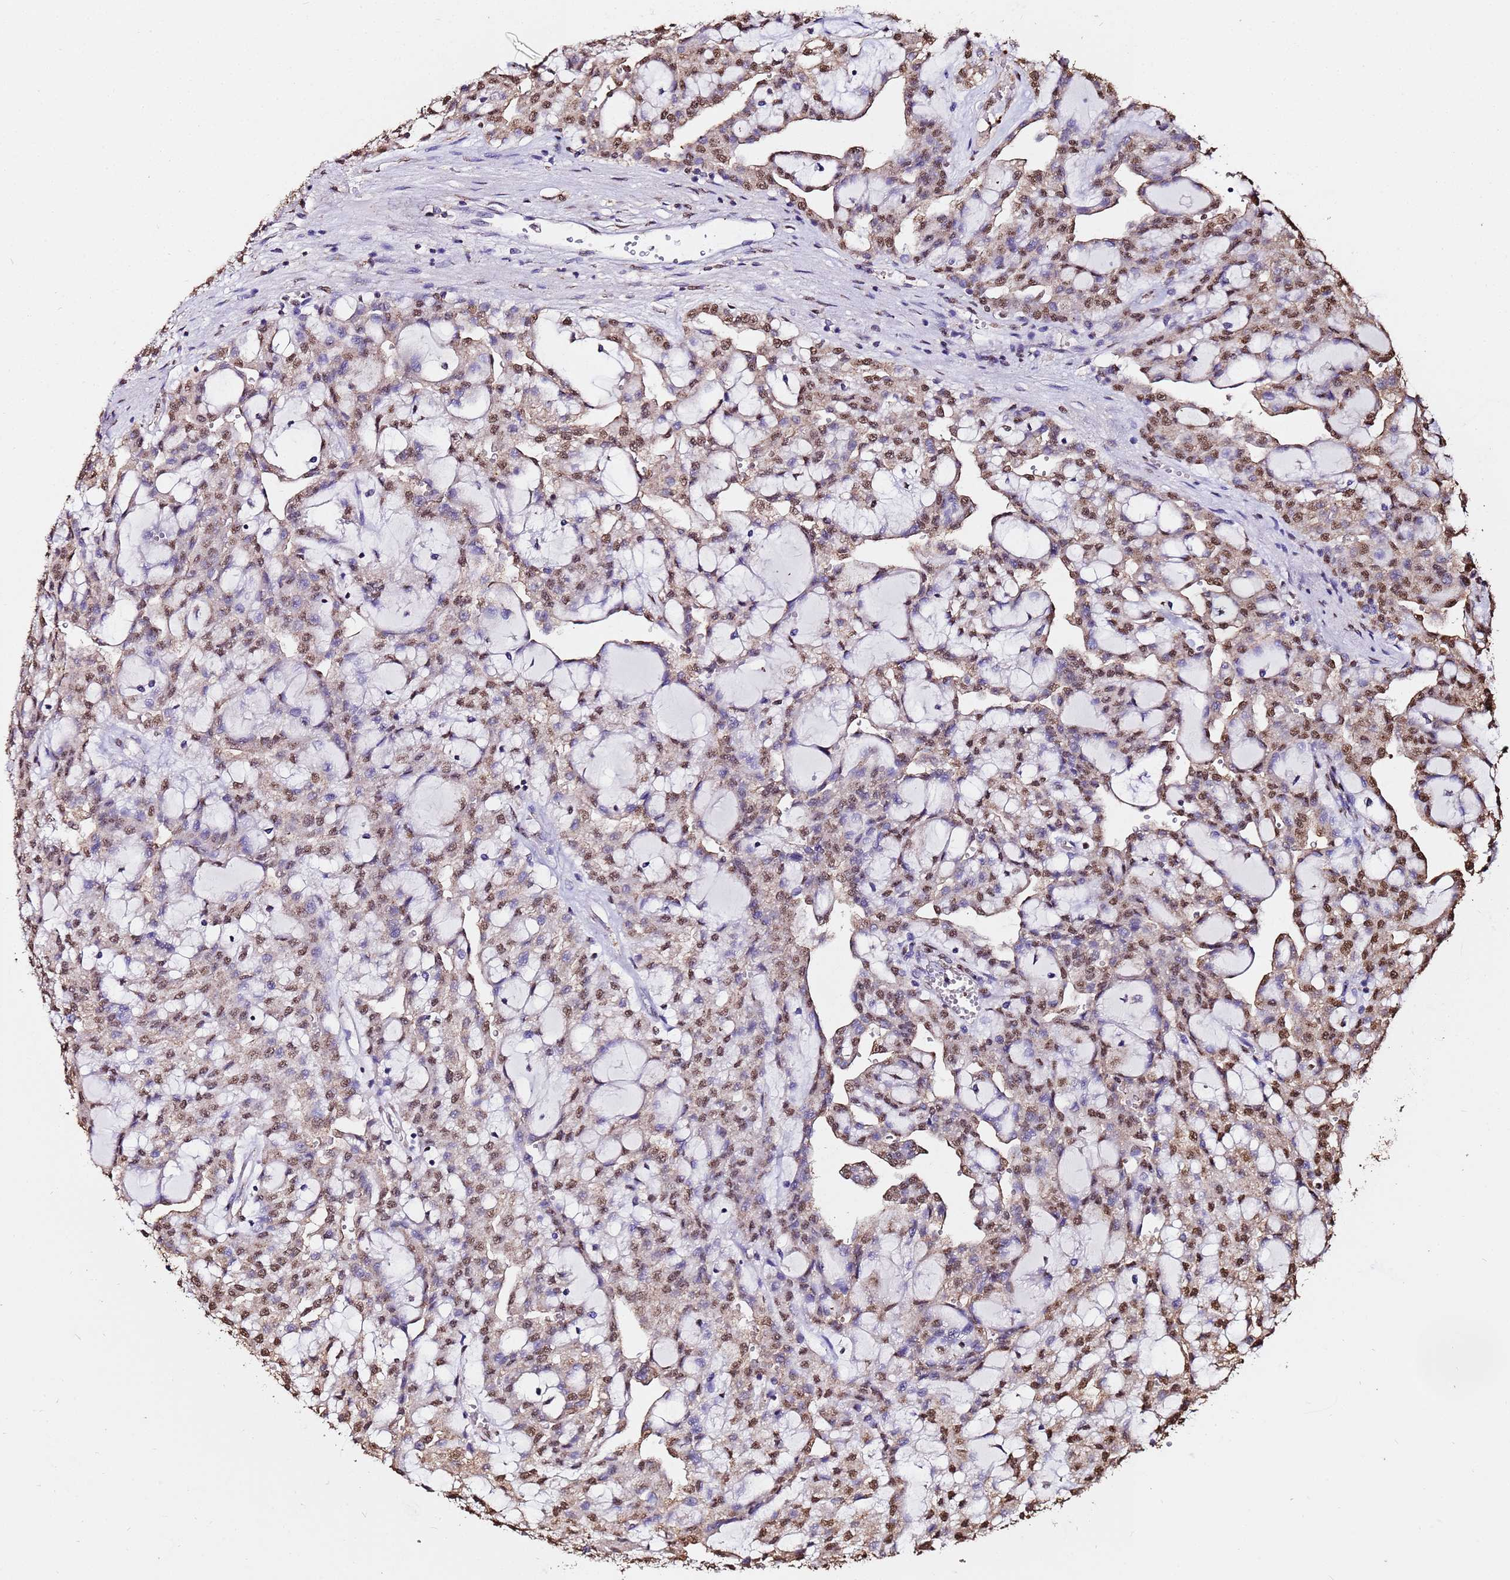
{"staining": {"intensity": "moderate", "quantity": ">75%", "location": "nuclear"}, "tissue": "renal cancer", "cell_type": "Tumor cells", "image_type": "cancer", "snomed": [{"axis": "morphology", "description": "Adenocarcinoma, NOS"}, {"axis": "topography", "description": "Kidney"}], "caption": "Protein analysis of adenocarcinoma (renal) tissue demonstrates moderate nuclear positivity in approximately >75% of tumor cells.", "gene": "TRIP6", "patient": {"sex": "male", "age": 63}}